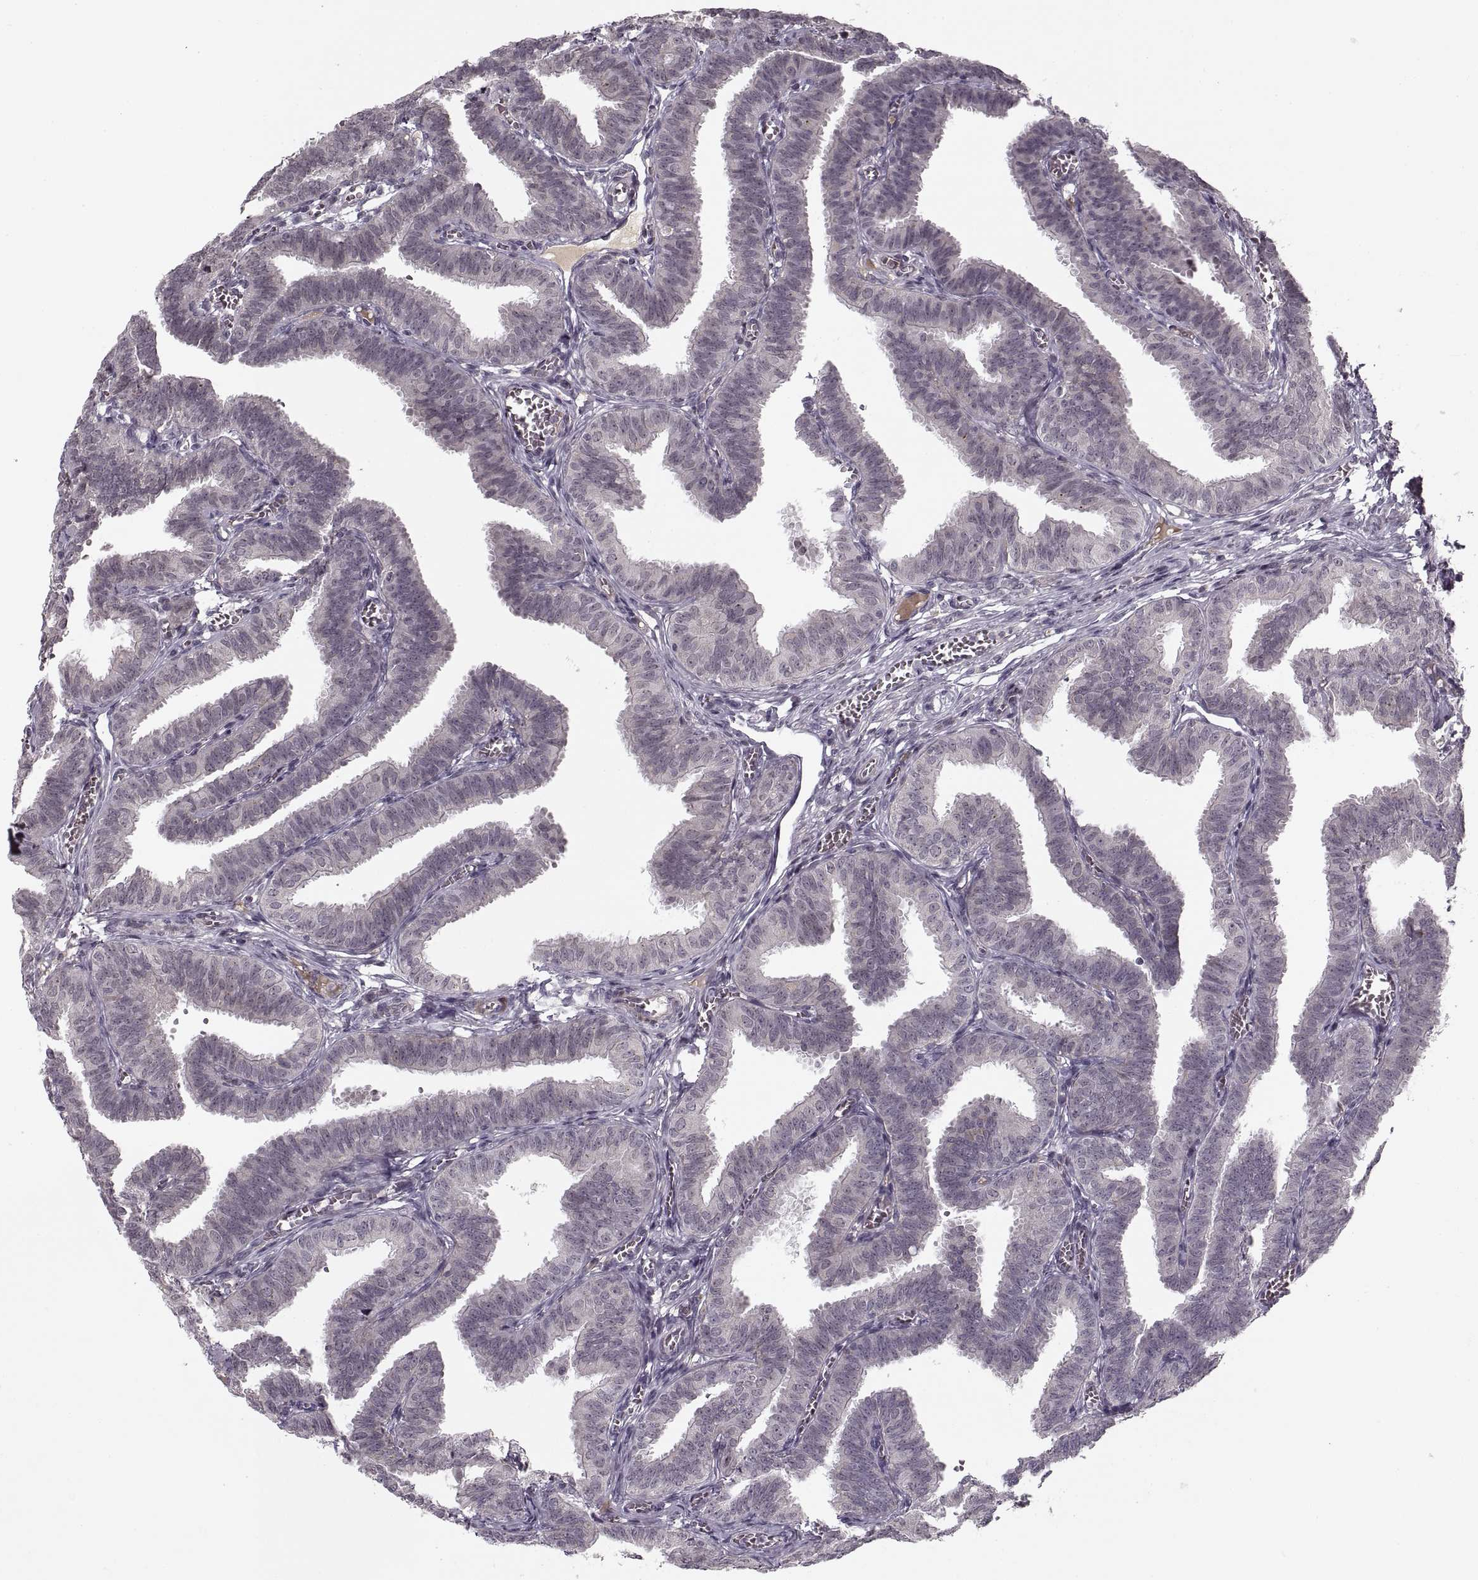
{"staining": {"intensity": "negative", "quantity": "none", "location": "none"}, "tissue": "fallopian tube", "cell_type": "Glandular cells", "image_type": "normal", "snomed": [{"axis": "morphology", "description": "Normal tissue, NOS"}, {"axis": "topography", "description": "Fallopian tube"}], "caption": "Immunohistochemistry (IHC) image of unremarkable fallopian tube: human fallopian tube stained with DAB (3,3'-diaminobenzidine) displays no significant protein staining in glandular cells. Nuclei are stained in blue.", "gene": "ASIC3", "patient": {"sex": "female", "age": 25}}